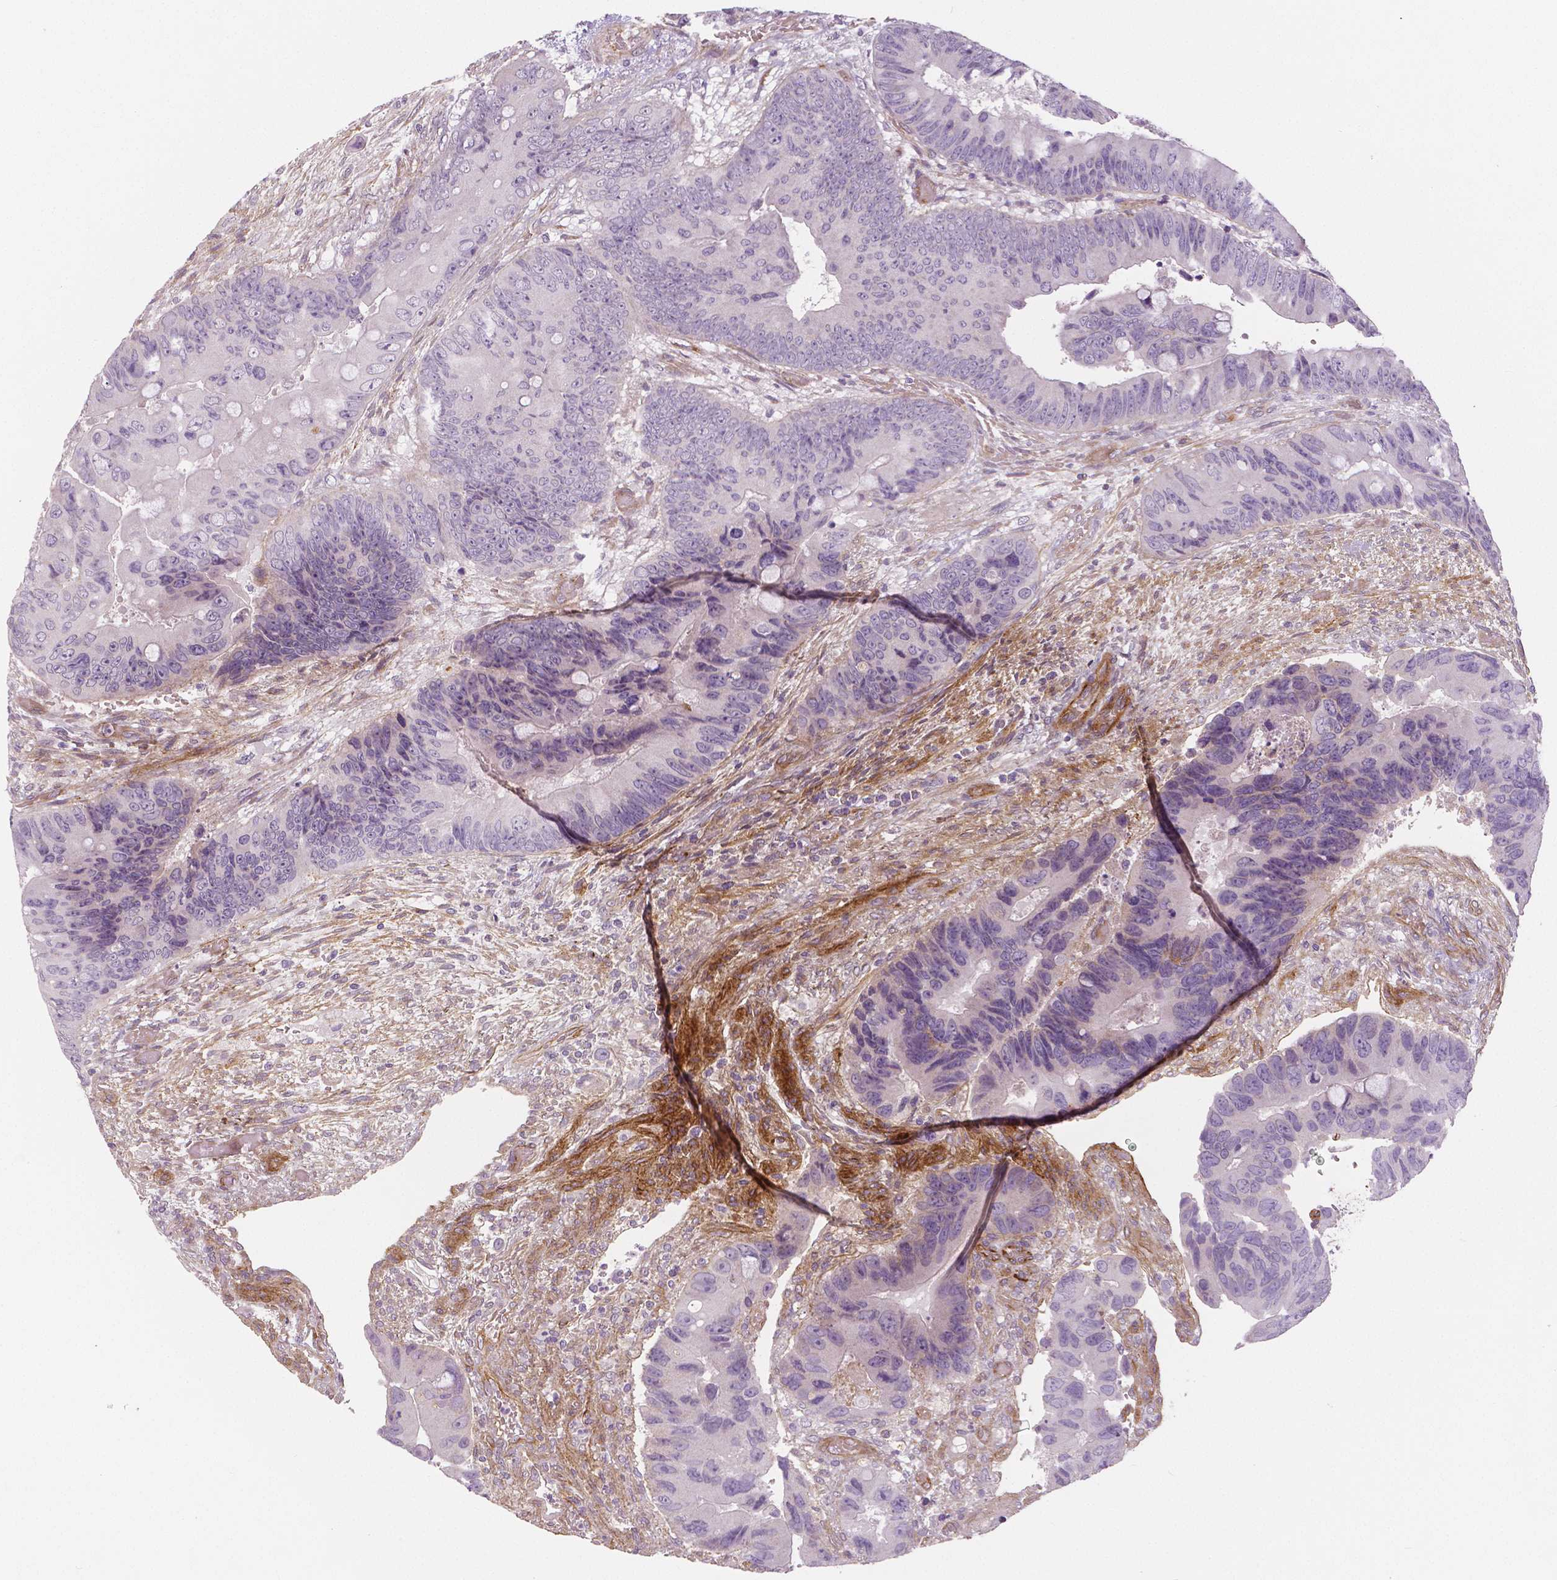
{"staining": {"intensity": "negative", "quantity": "none", "location": "none"}, "tissue": "colorectal cancer", "cell_type": "Tumor cells", "image_type": "cancer", "snomed": [{"axis": "morphology", "description": "Adenocarcinoma, NOS"}, {"axis": "topography", "description": "Rectum"}], "caption": "Tumor cells are negative for brown protein staining in colorectal adenocarcinoma.", "gene": "FLT1", "patient": {"sex": "male", "age": 63}}